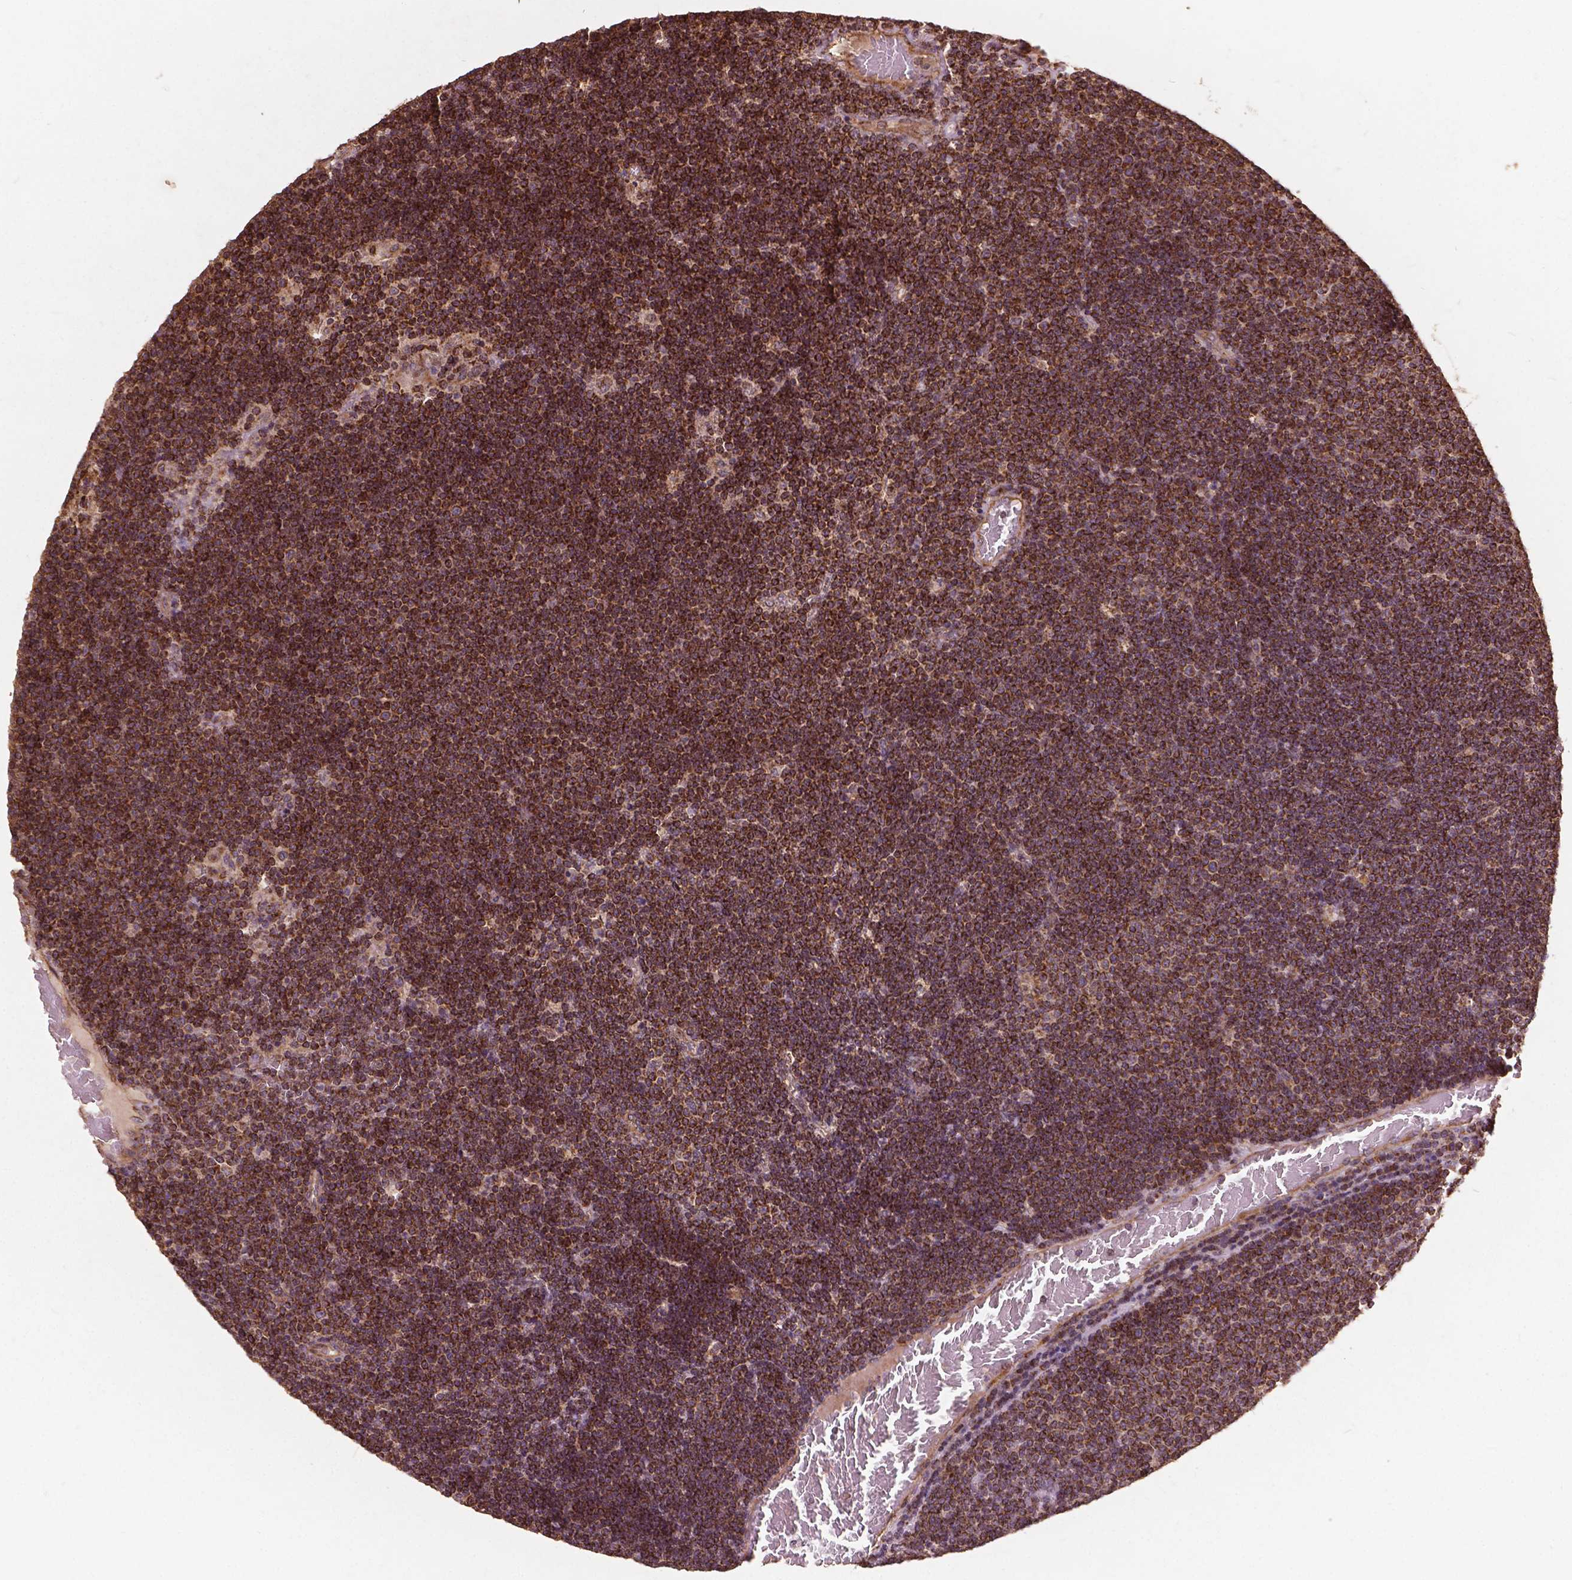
{"staining": {"intensity": "strong", "quantity": ">75%", "location": "cytoplasmic/membranous"}, "tissue": "lymphoma", "cell_type": "Tumor cells", "image_type": "cancer", "snomed": [{"axis": "morphology", "description": "Malignant lymphoma, non-Hodgkin's type, Low grade"}, {"axis": "topography", "description": "Brain"}], "caption": "Immunohistochemistry (IHC) micrograph of neoplastic tissue: lymphoma stained using IHC exhibits high levels of strong protein expression localized specifically in the cytoplasmic/membranous of tumor cells, appearing as a cytoplasmic/membranous brown color.", "gene": "UBXN2A", "patient": {"sex": "female", "age": 66}}